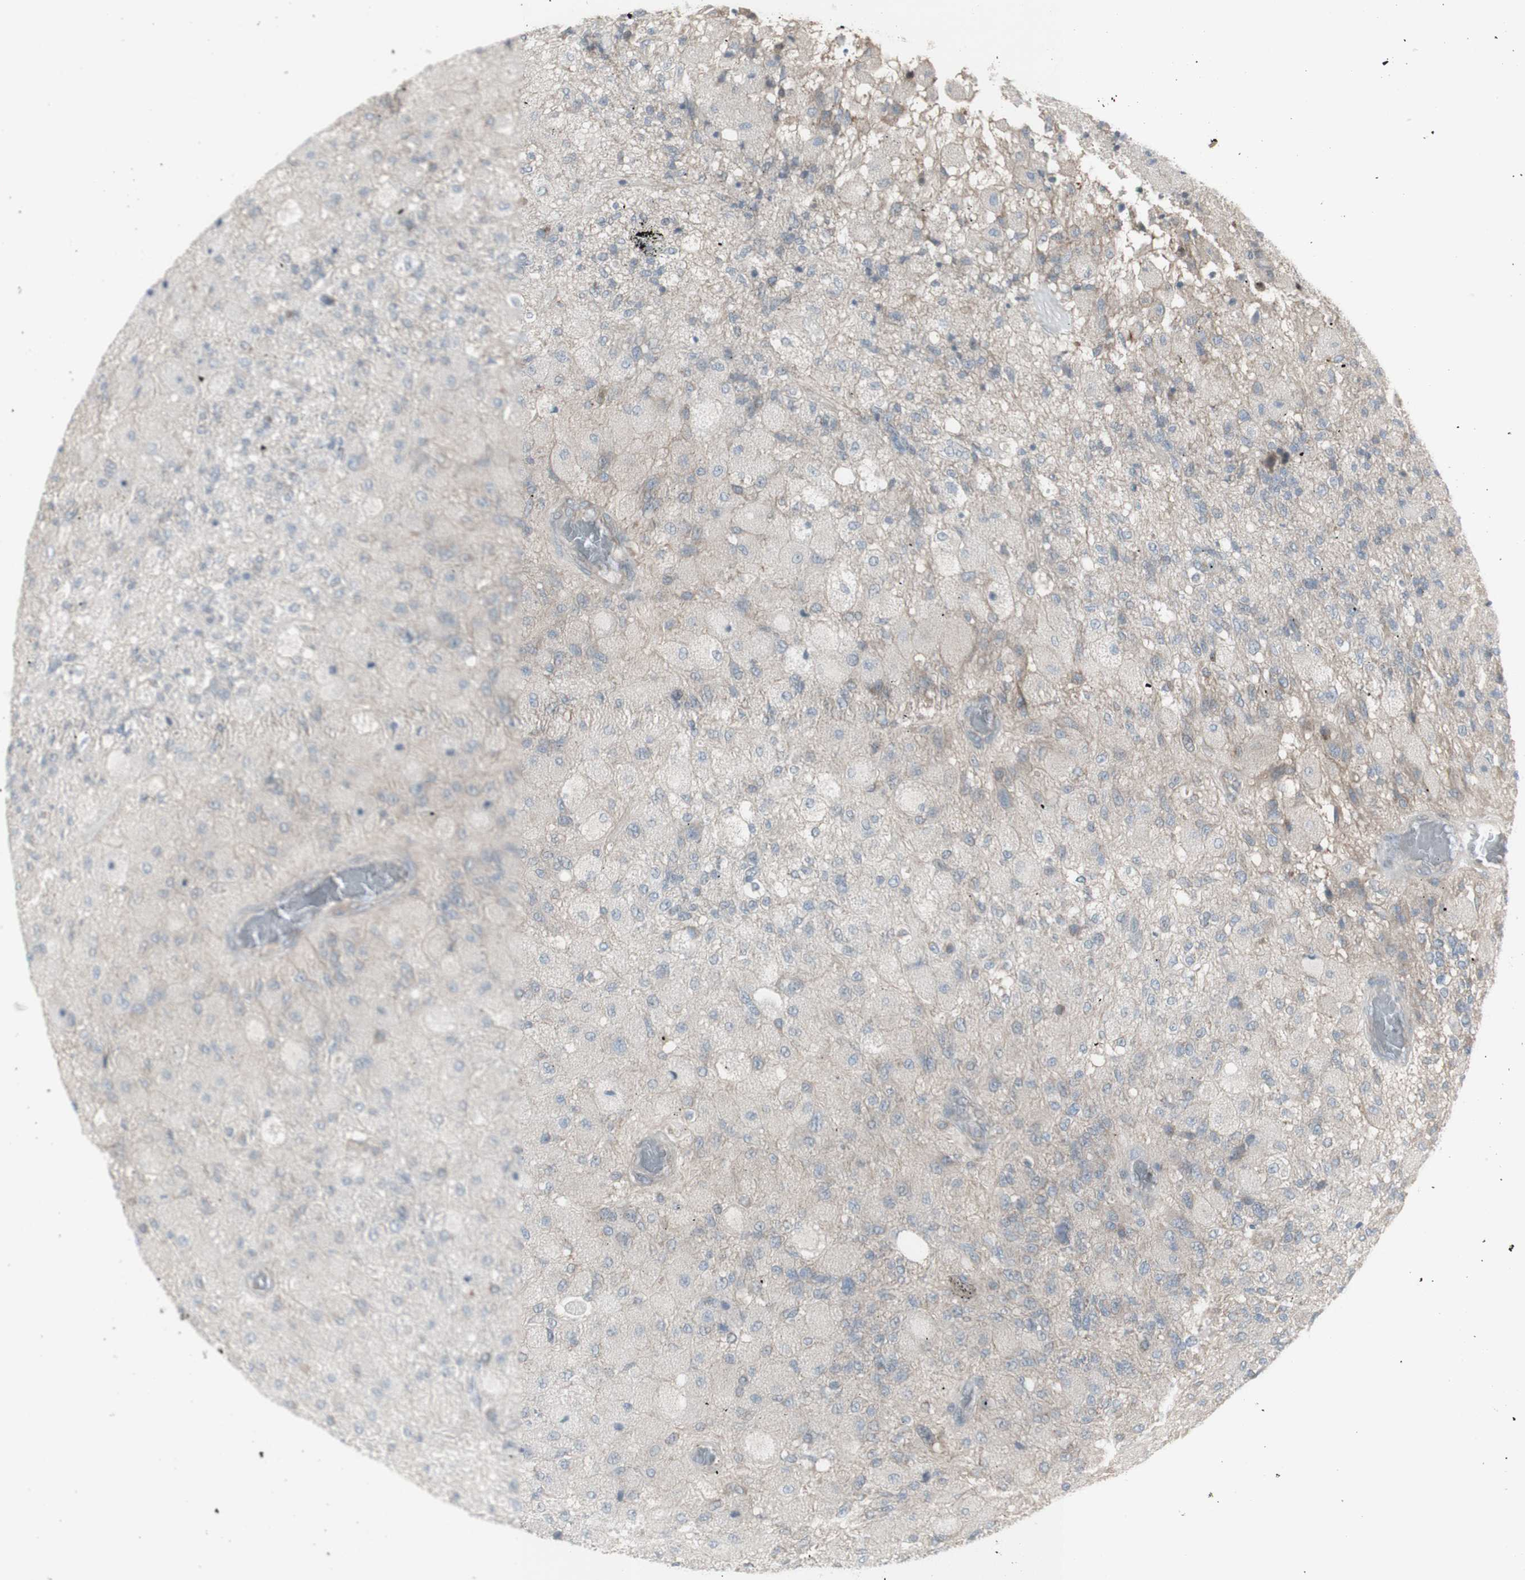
{"staining": {"intensity": "negative", "quantity": "none", "location": "none"}, "tissue": "glioma", "cell_type": "Tumor cells", "image_type": "cancer", "snomed": [{"axis": "morphology", "description": "Normal tissue, NOS"}, {"axis": "morphology", "description": "Glioma, malignant, High grade"}, {"axis": "topography", "description": "Cerebral cortex"}], "caption": "There is no significant staining in tumor cells of glioma. (DAB immunohistochemistry visualized using brightfield microscopy, high magnification).", "gene": "GALNT6", "patient": {"sex": "male", "age": 77}}